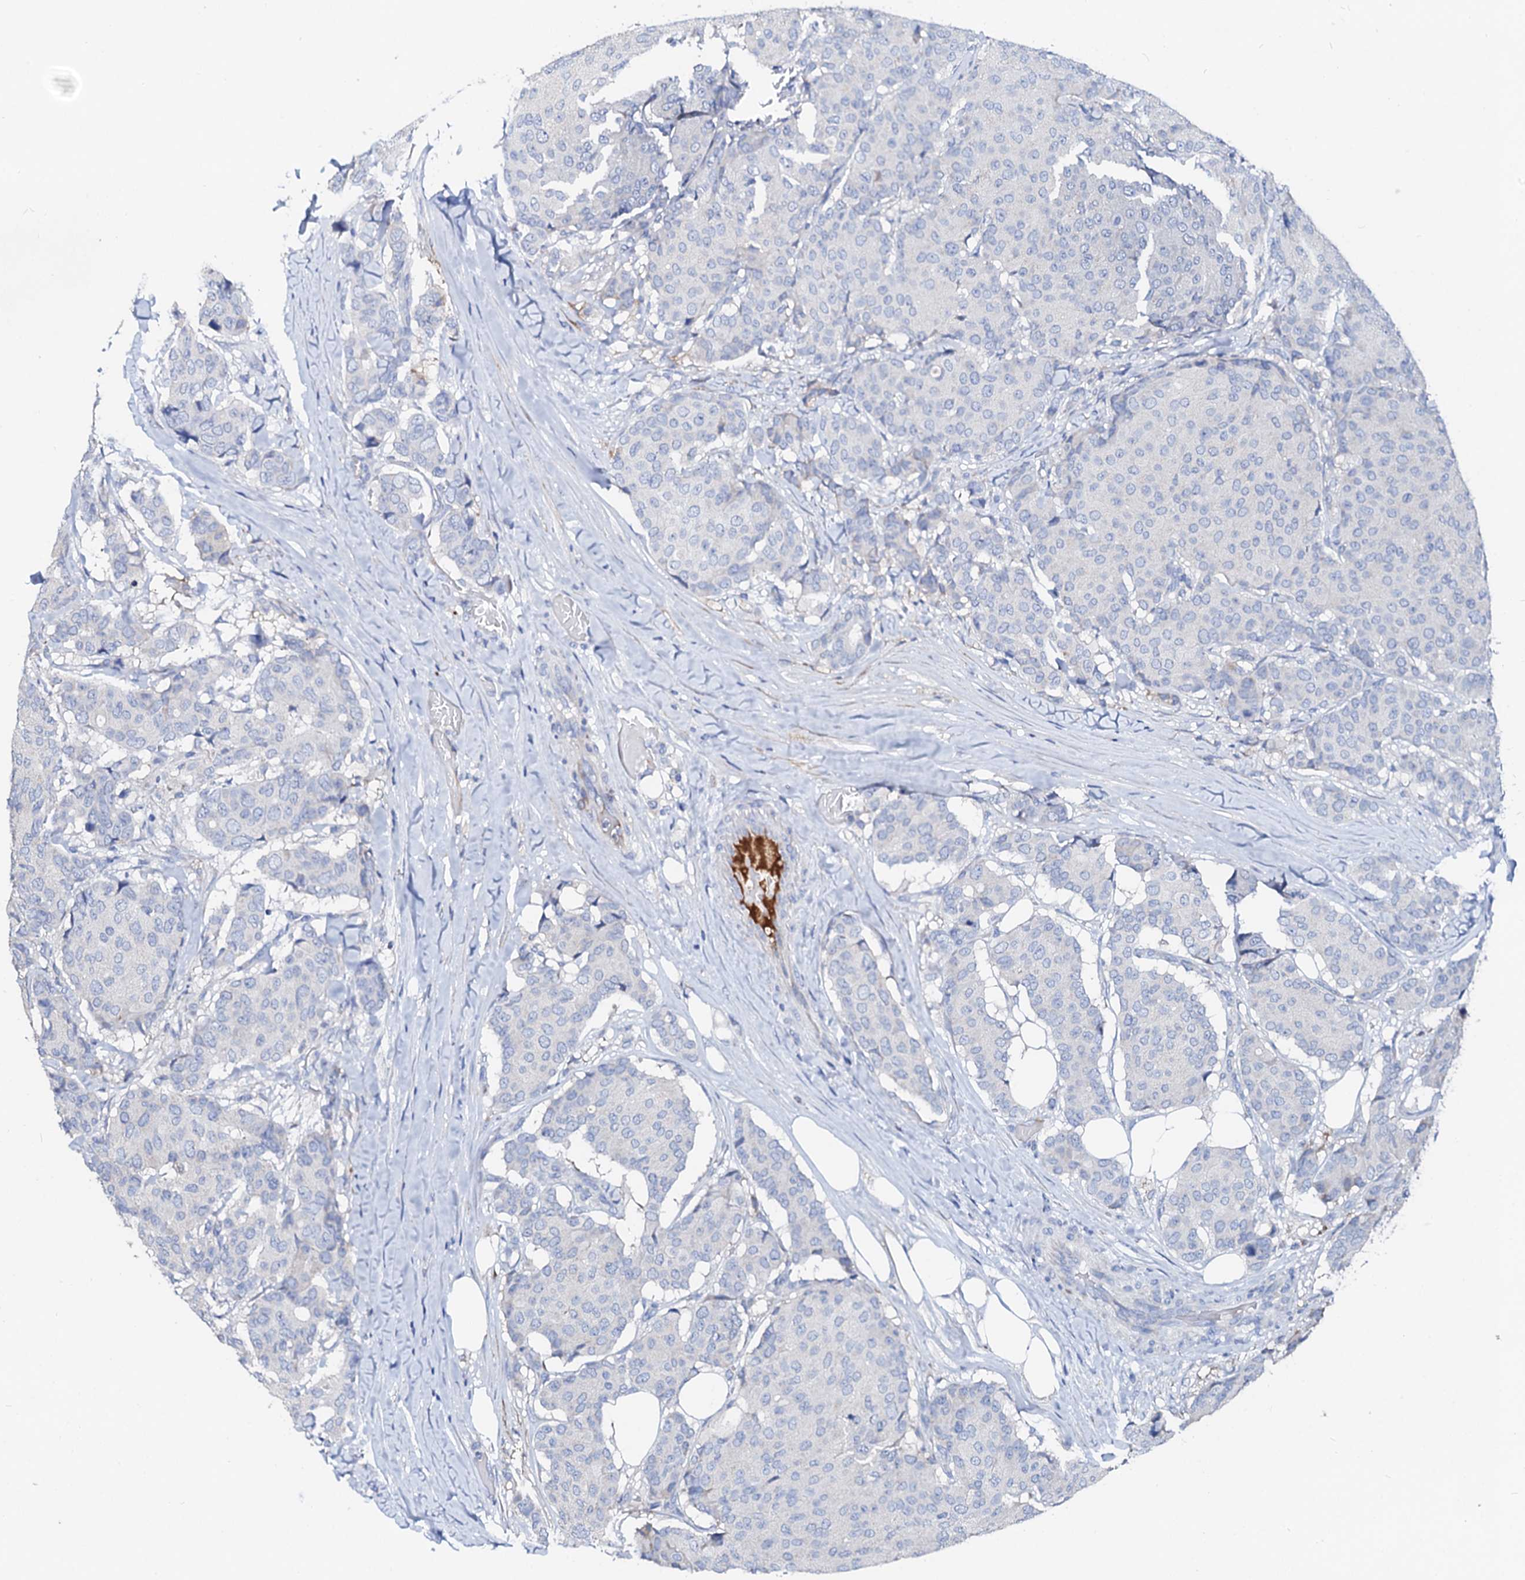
{"staining": {"intensity": "negative", "quantity": "none", "location": "none"}, "tissue": "breast cancer", "cell_type": "Tumor cells", "image_type": "cancer", "snomed": [{"axis": "morphology", "description": "Duct carcinoma"}, {"axis": "topography", "description": "Breast"}], "caption": "Protein analysis of infiltrating ductal carcinoma (breast) displays no significant expression in tumor cells.", "gene": "SLC10A7", "patient": {"sex": "female", "age": 75}}